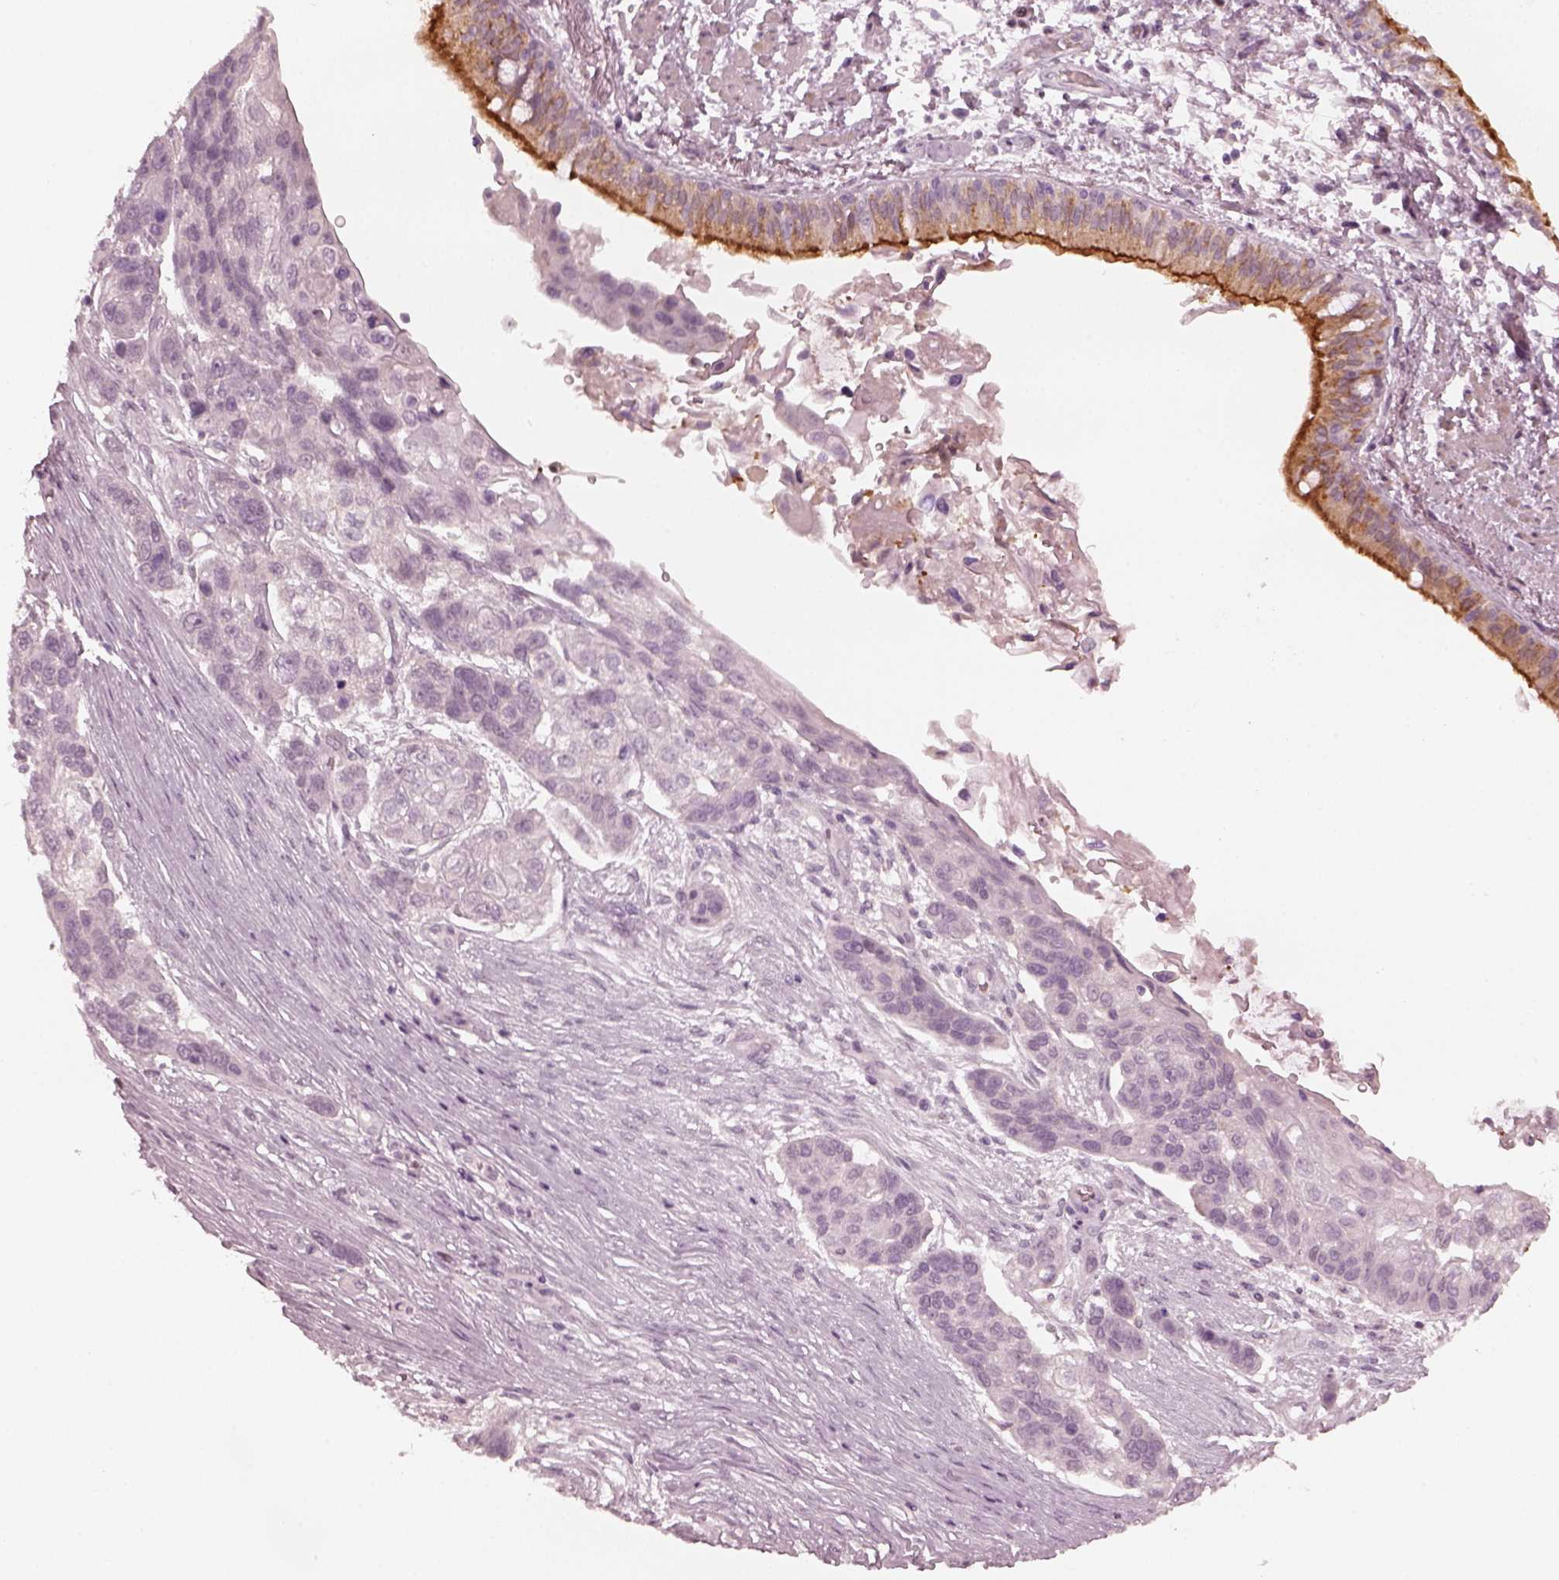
{"staining": {"intensity": "negative", "quantity": "none", "location": "none"}, "tissue": "lung cancer", "cell_type": "Tumor cells", "image_type": "cancer", "snomed": [{"axis": "morphology", "description": "Squamous cell carcinoma, NOS"}, {"axis": "topography", "description": "Lung"}], "caption": "There is no significant expression in tumor cells of lung squamous cell carcinoma.", "gene": "CCDC170", "patient": {"sex": "male", "age": 69}}